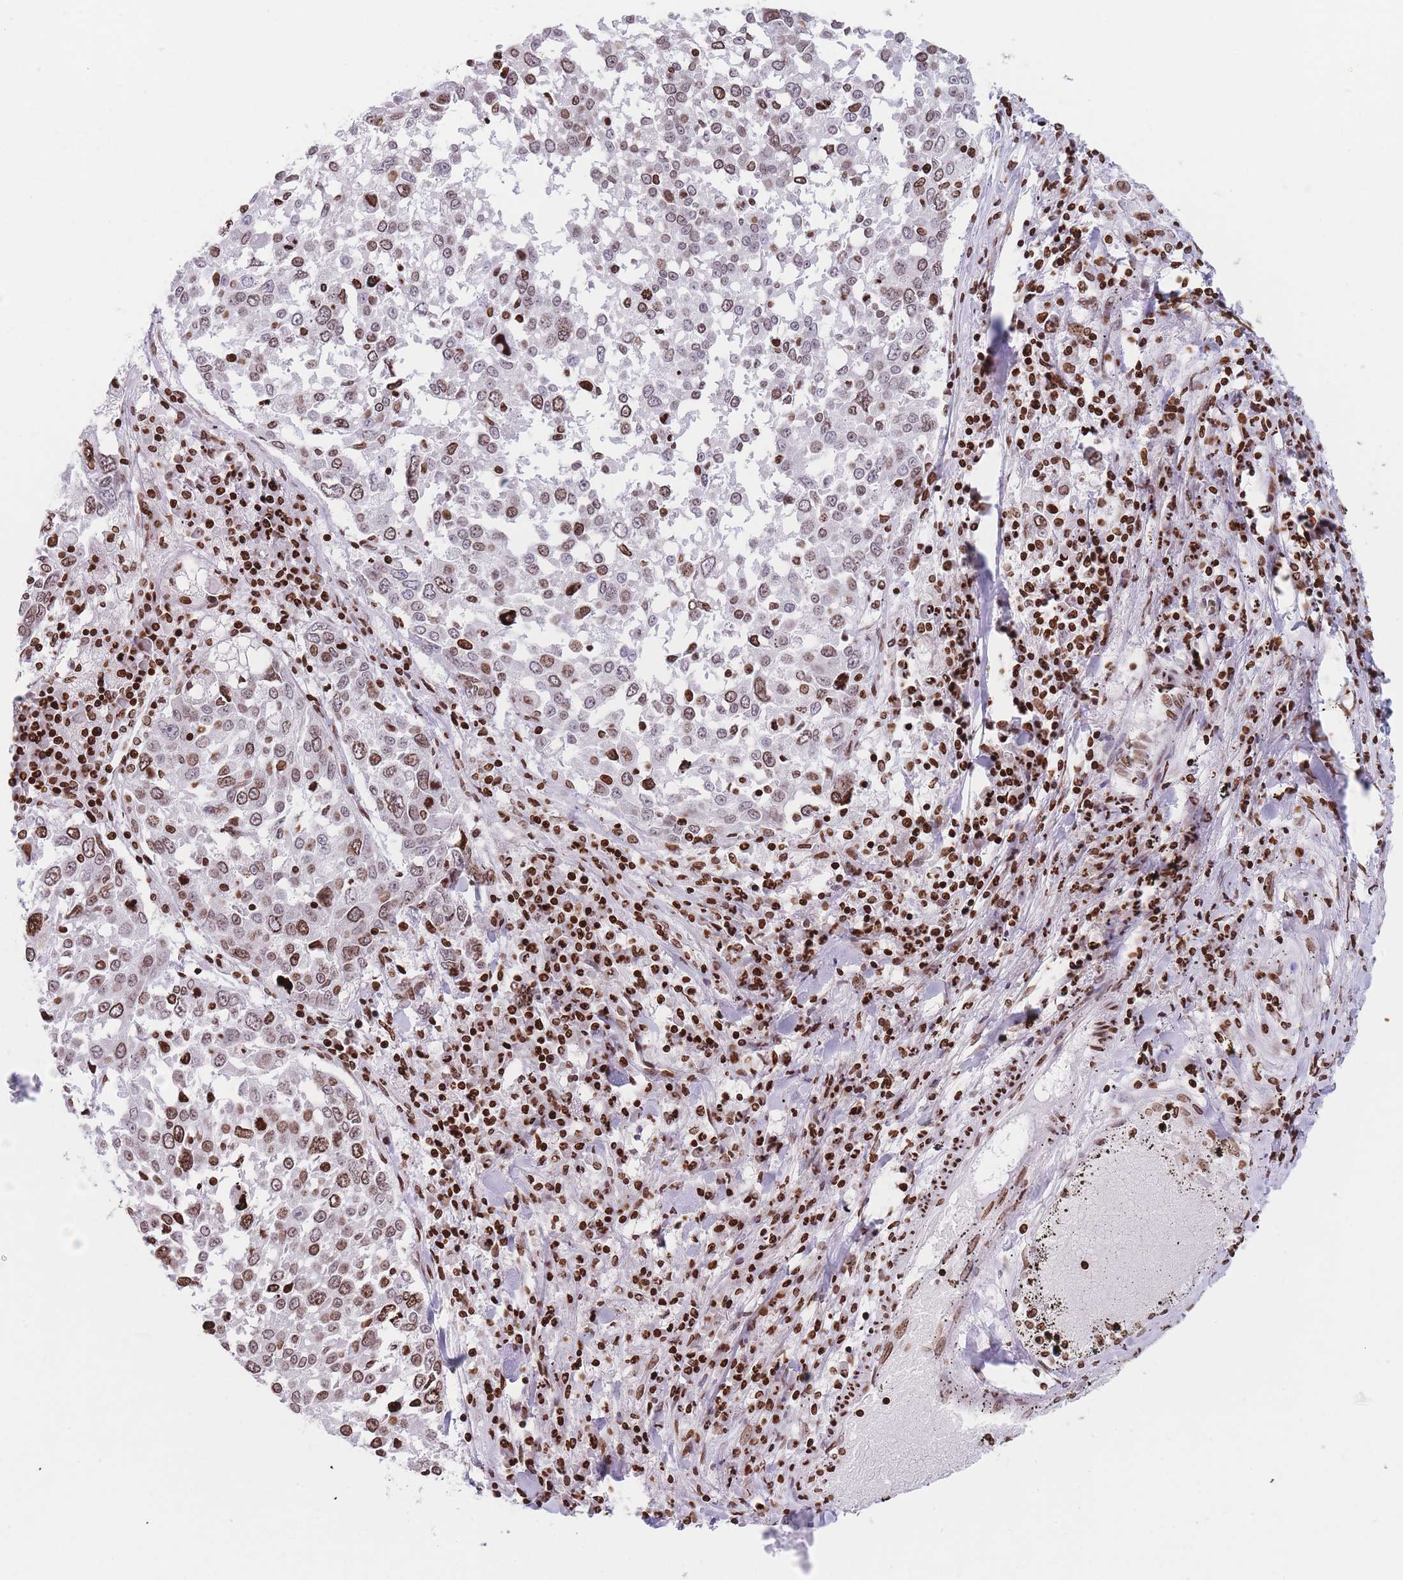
{"staining": {"intensity": "moderate", "quantity": ">75%", "location": "nuclear"}, "tissue": "lung cancer", "cell_type": "Tumor cells", "image_type": "cancer", "snomed": [{"axis": "morphology", "description": "Squamous cell carcinoma, NOS"}, {"axis": "topography", "description": "Lung"}], "caption": "Moderate nuclear protein expression is appreciated in about >75% of tumor cells in lung cancer (squamous cell carcinoma). The staining is performed using DAB brown chromogen to label protein expression. The nuclei are counter-stained blue using hematoxylin.", "gene": "AK9", "patient": {"sex": "male", "age": 65}}